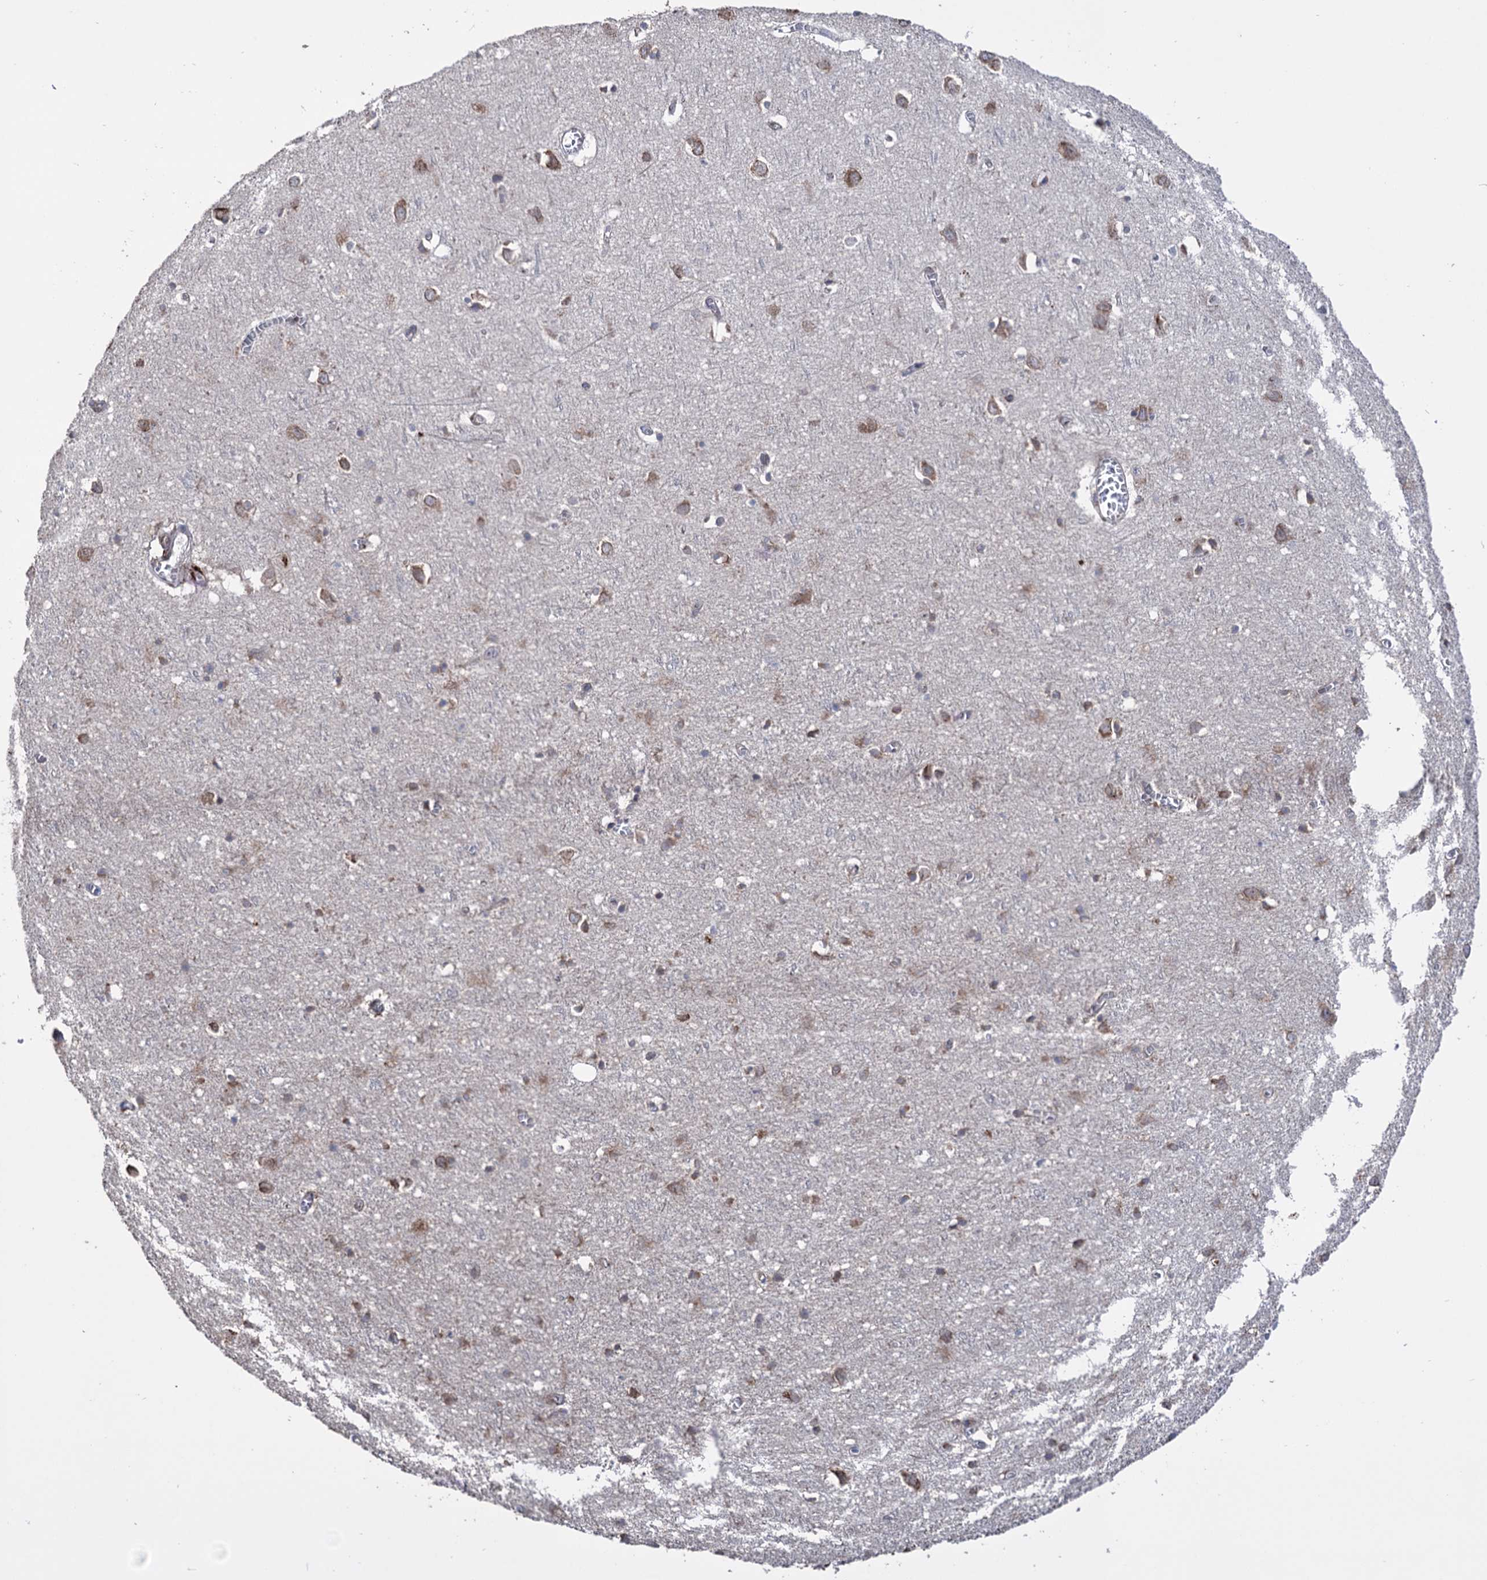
{"staining": {"intensity": "negative", "quantity": "none", "location": "none"}, "tissue": "cerebral cortex", "cell_type": "Endothelial cells", "image_type": "normal", "snomed": [{"axis": "morphology", "description": "Normal tissue, NOS"}, {"axis": "topography", "description": "Cerebral cortex"}], "caption": "IHC of benign human cerebral cortex exhibits no expression in endothelial cells. Brightfield microscopy of IHC stained with DAB (3,3'-diaminobenzidine) (brown) and hematoxylin (blue), captured at high magnification.", "gene": "CDAN1", "patient": {"sex": "female", "age": 64}}